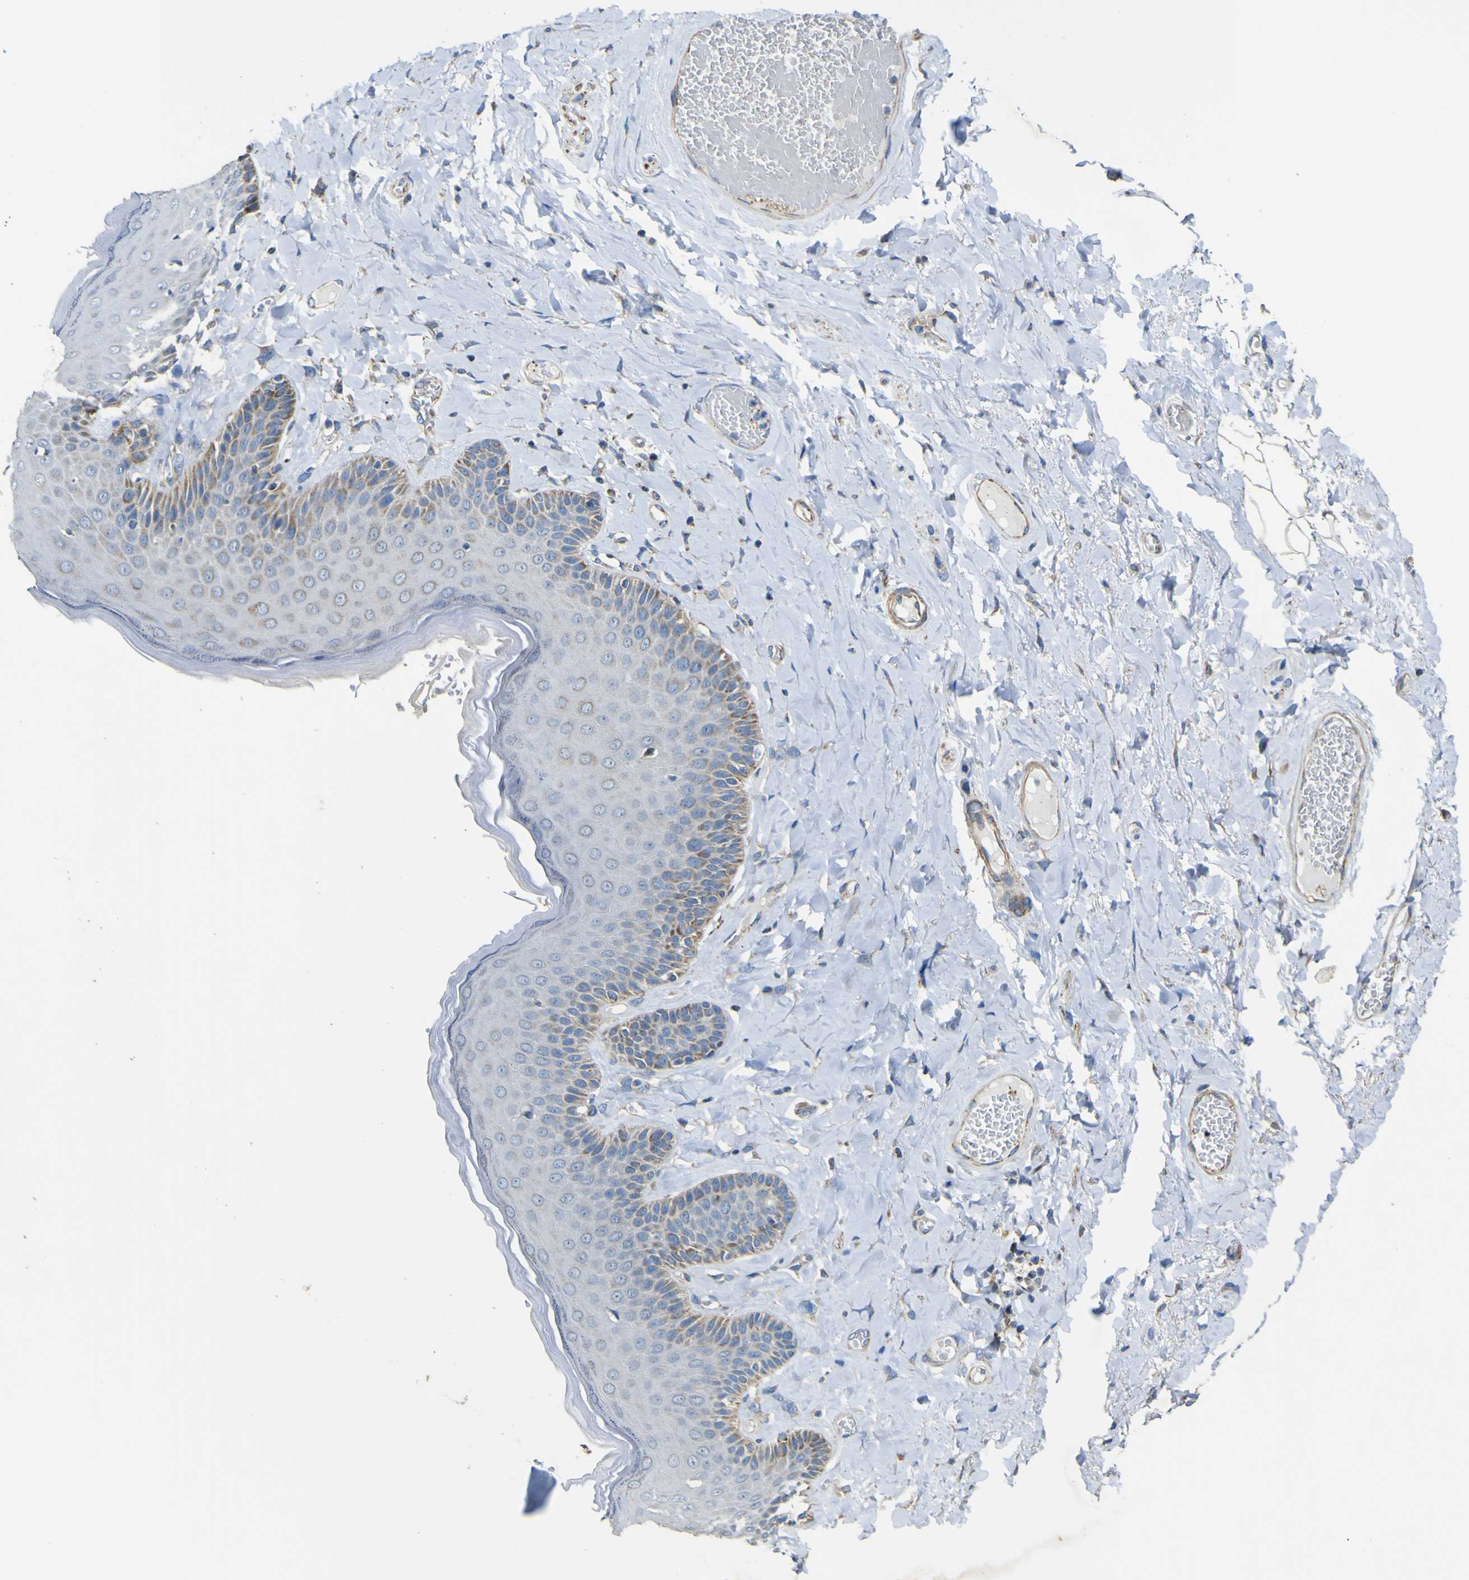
{"staining": {"intensity": "moderate", "quantity": "<25%", "location": "cytoplasmic/membranous"}, "tissue": "skin", "cell_type": "Epidermal cells", "image_type": "normal", "snomed": [{"axis": "morphology", "description": "Normal tissue, NOS"}, {"axis": "topography", "description": "Anal"}], "caption": "Immunohistochemical staining of unremarkable skin shows moderate cytoplasmic/membranous protein expression in about <25% of epidermal cells. (DAB (3,3'-diaminobenzidine) IHC with brightfield microscopy, high magnification).", "gene": "ALDH18A1", "patient": {"sex": "male", "age": 69}}